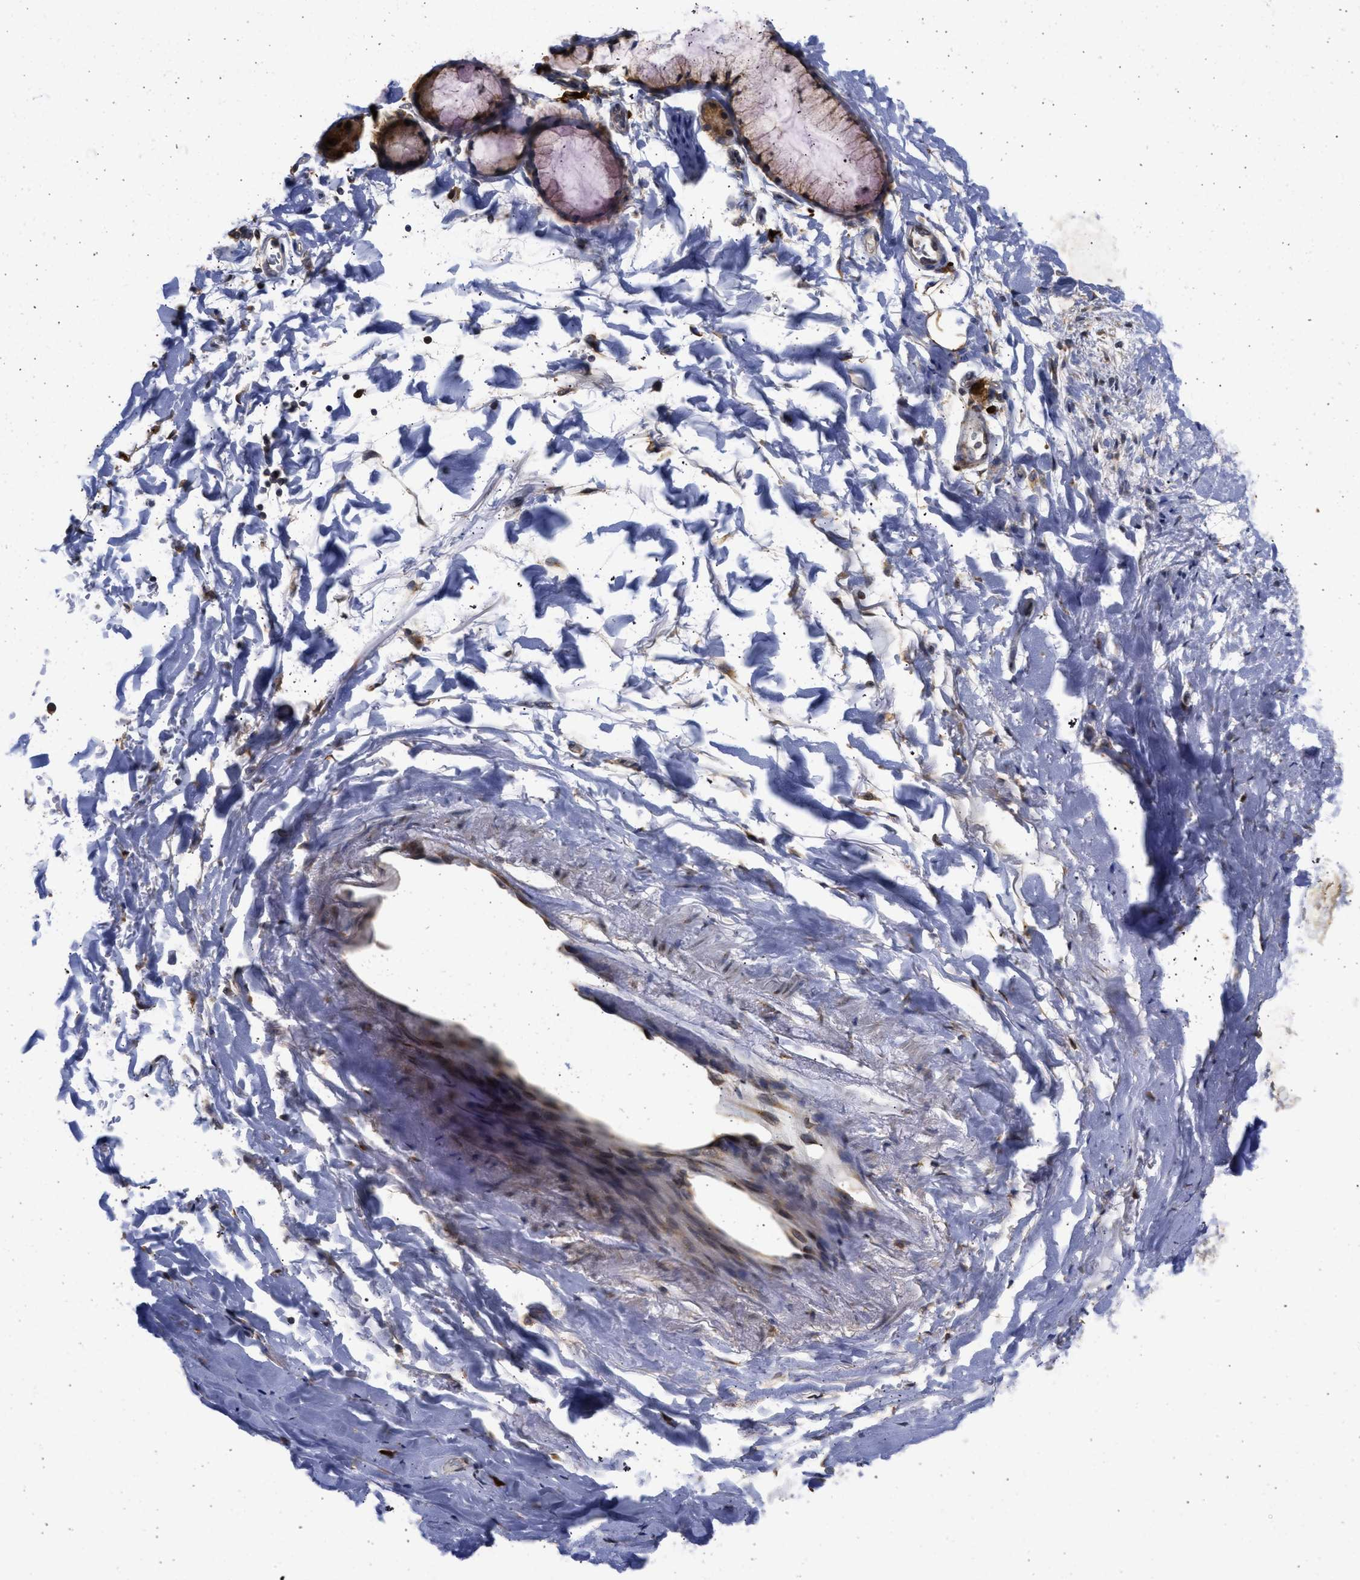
{"staining": {"intensity": "moderate", "quantity": ">75%", "location": "cytoplasmic/membranous"}, "tissue": "adipose tissue", "cell_type": "Adipocytes", "image_type": "normal", "snomed": [{"axis": "morphology", "description": "Normal tissue, NOS"}, {"axis": "topography", "description": "Cartilage tissue"}, {"axis": "topography", "description": "Bronchus"}], "caption": "Immunohistochemical staining of unremarkable human adipose tissue exhibits moderate cytoplasmic/membranous protein expression in approximately >75% of adipocytes. The protein is shown in brown color, while the nuclei are stained blue.", "gene": "DNAJC1", "patient": {"sex": "female", "age": 73}}